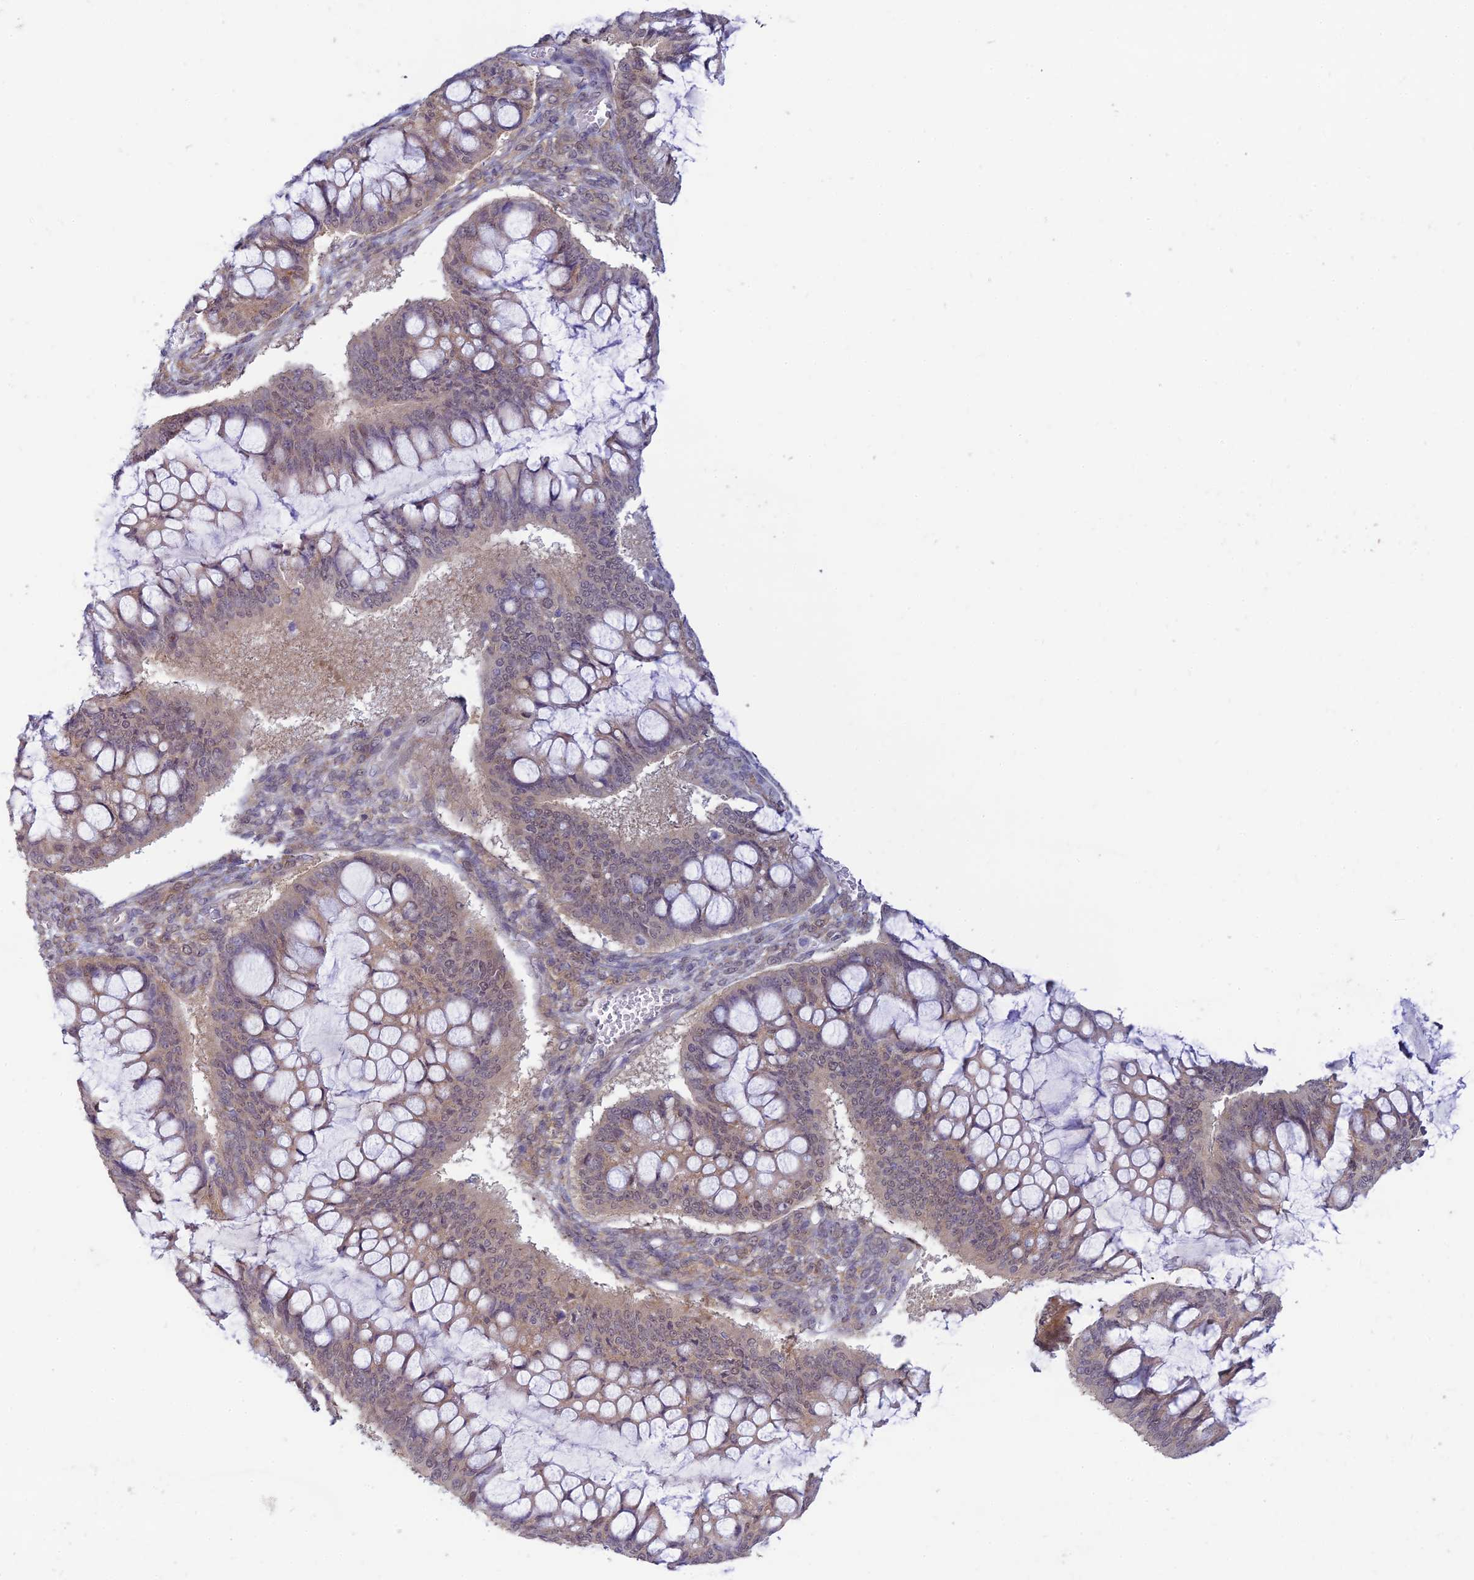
{"staining": {"intensity": "weak", "quantity": "25%-75%", "location": "nuclear"}, "tissue": "ovarian cancer", "cell_type": "Tumor cells", "image_type": "cancer", "snomed": [{"axis": "morphology", "description": "Cystadenocarcinoma, mucinous, NOS"}, {"axis": "topography", "description": "Ovary"}], "caption": "This histopathology image exhibits immunohistochemistry (IHC) staining of human ovarian cancer, with low weak nuclear positivity in about 25%-75% of tumor cells.", "gene": "SKIC8", "patient": {"sex": "female", "age": 73}}